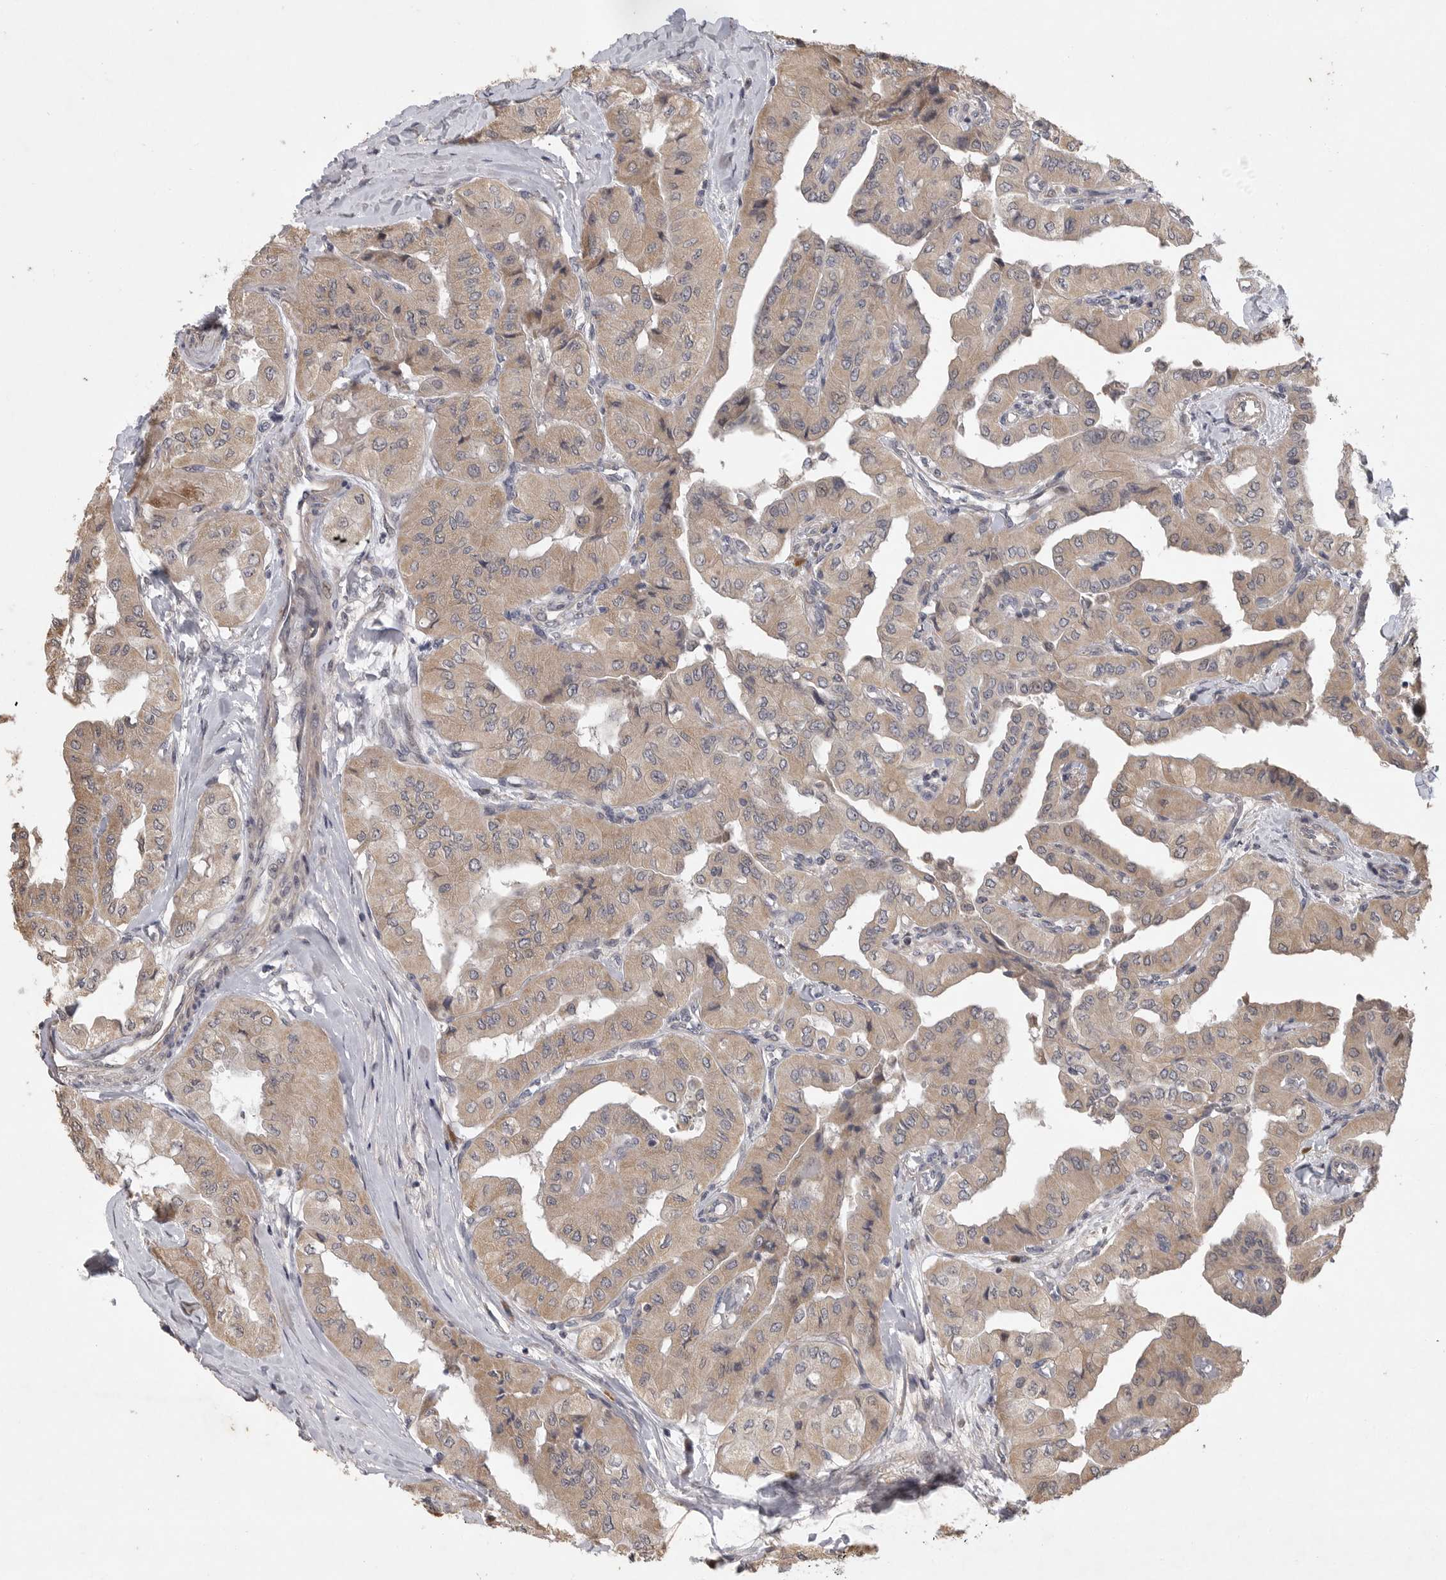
{"staining": {"intensity": "weak", "quantity": ">75%", "location": "cytoplasmic/membranous"}, "tissue": "thyroid cancer", "cell_type": "Tumor cells", "image_type": "cancer", "snomed": [{"axis": "morphology", "description": "Papillary adenocarcinoma, NOS"}, {"axis": "topography", "description": "Thyroid gland"}], "caption": "A brown stain shows weak cytoplasmic/membranous positivity of a protein in human thyroid cancer tumor cells.", "gene": "EDEM3", "patient": {"sex": "female", "age": 59}}